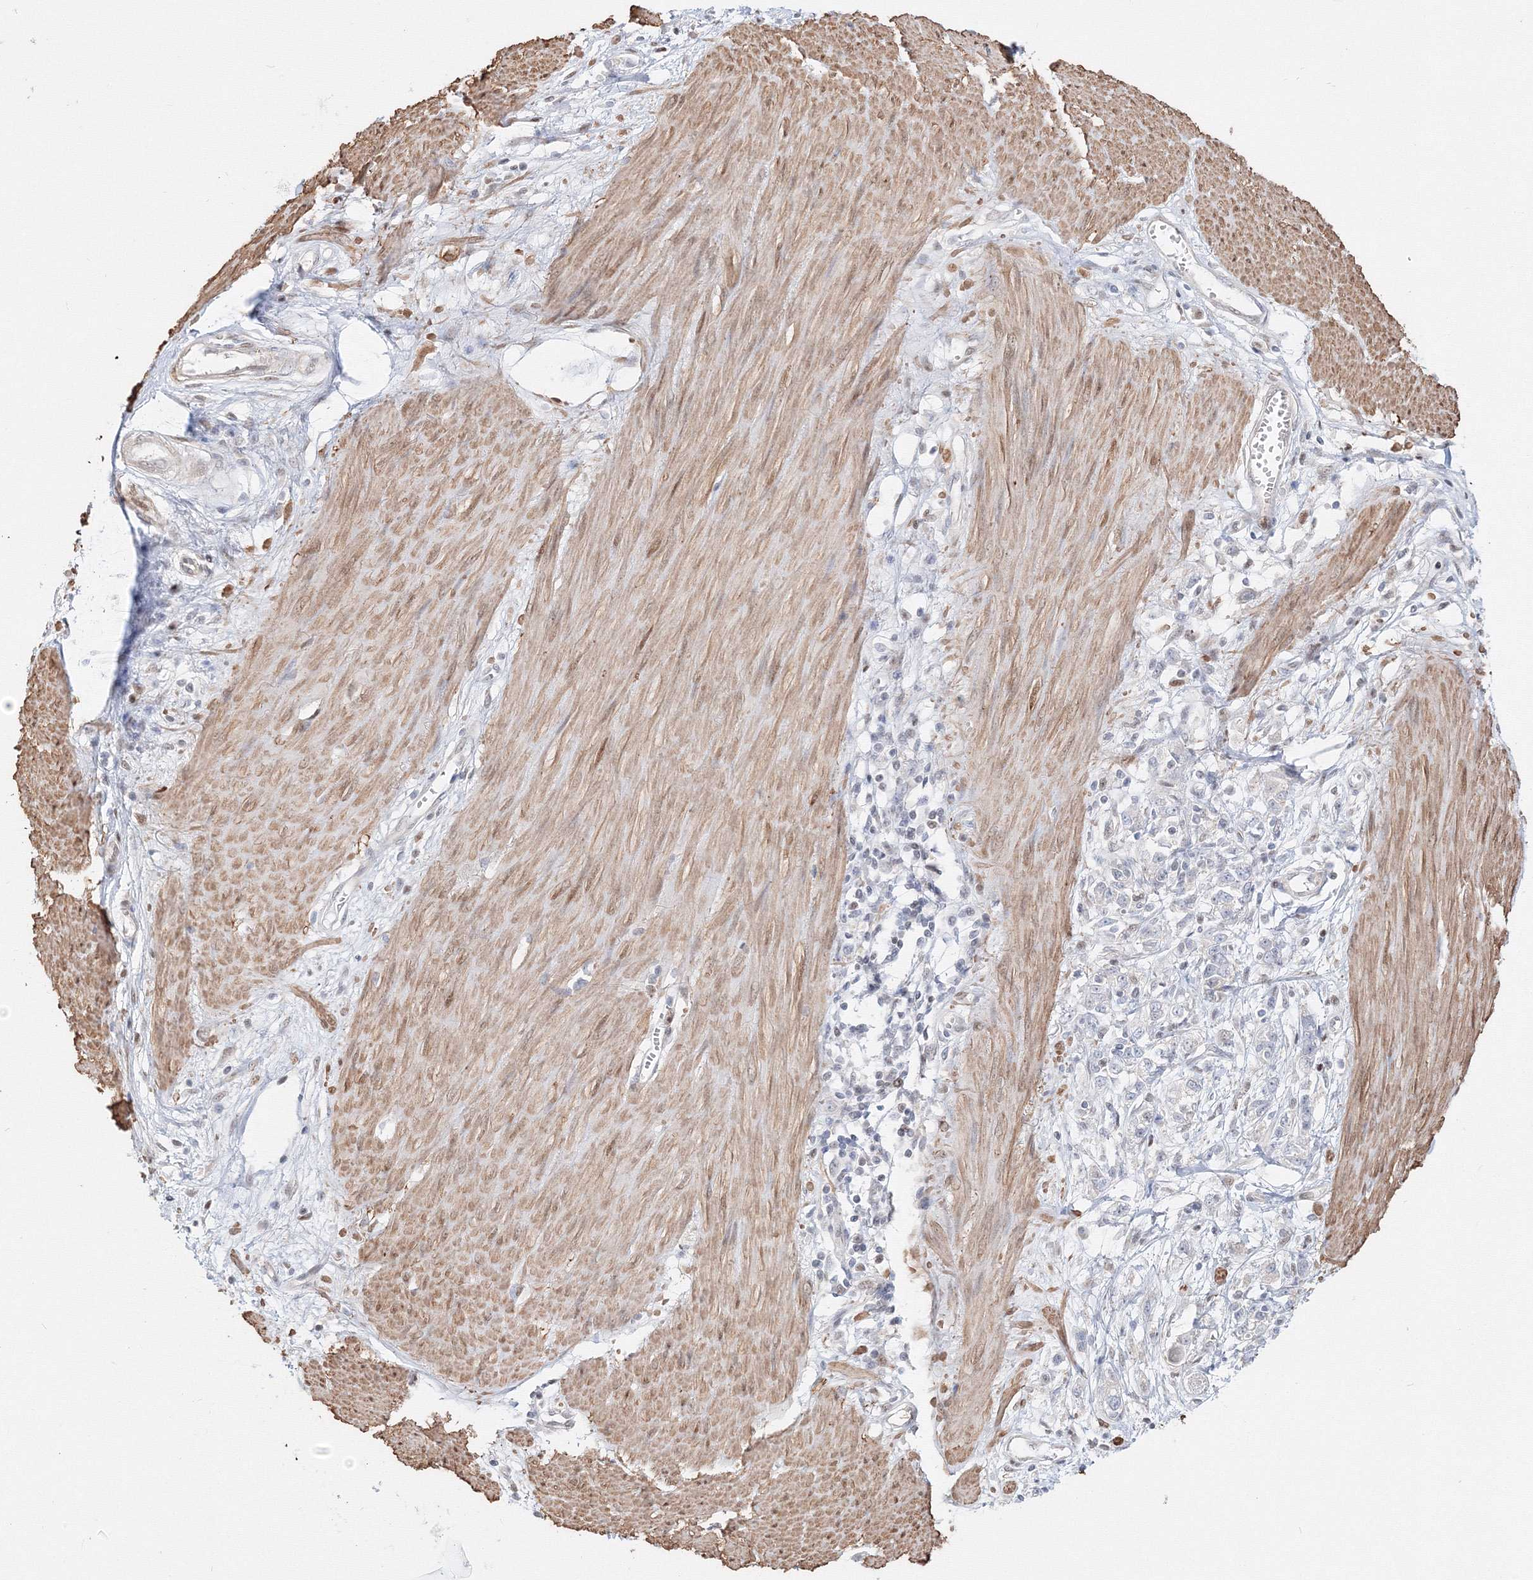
{"staining": {"intensity": "negative", "quantity": "none", "location": "none"}, "tissue": "stomach cancer", "cell_type": "Tumor cells", "image_type": "cancer", "snomed": [{"axis": "morphology", "description": "Adenocarcinoma, NOS"}, {"axis": "topography", "description": "Stomach"}], "caption": "A micrograph of human adenocarcinoma (stomach) is negative for staining in tumor cells.", "gene": "ARHGAP21", "patient": {"sex": "female", "age": 76}}